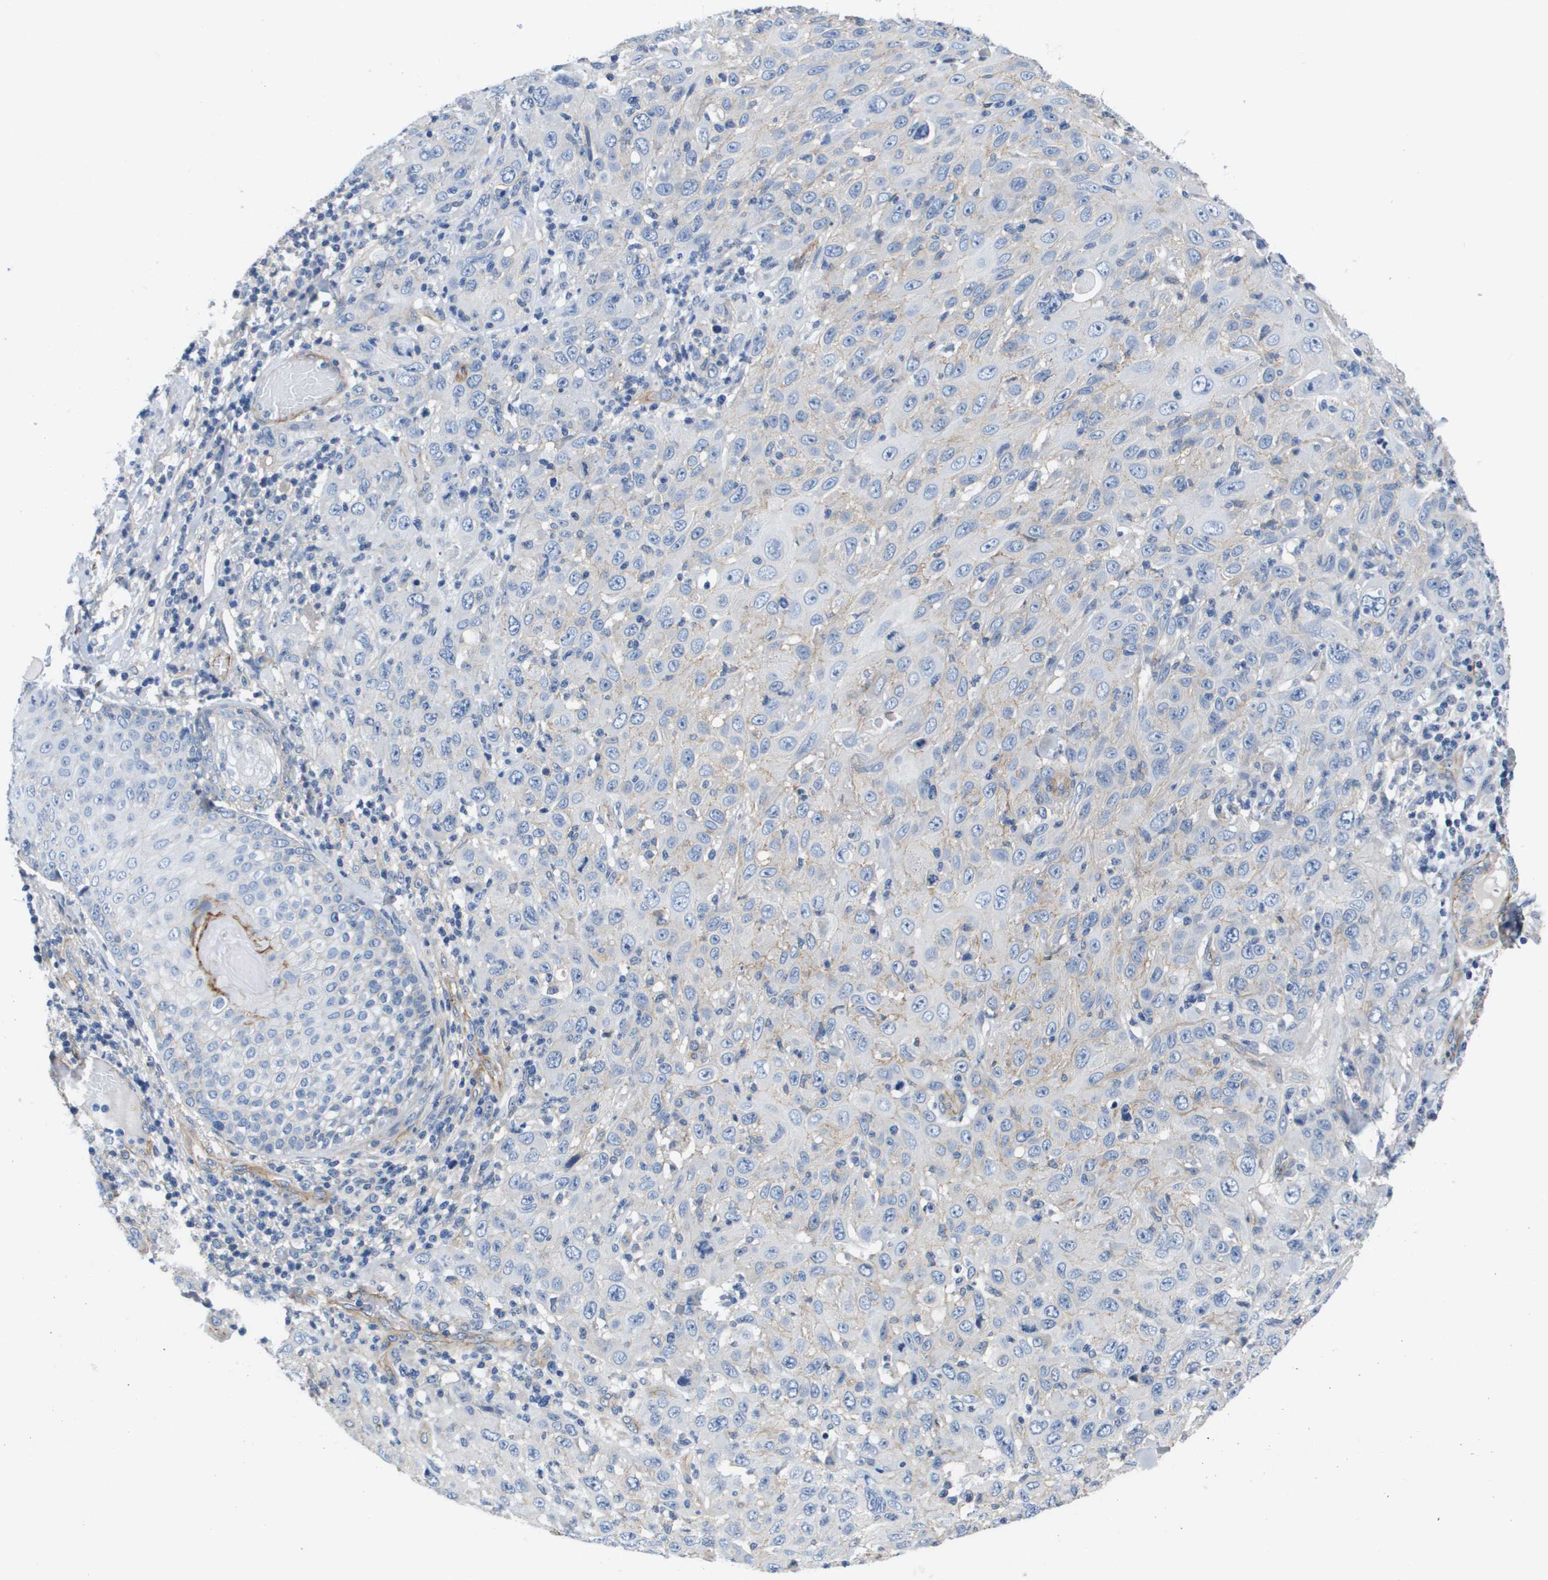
{"staining": {"intensity": "negative", "quantity": "none", "location": "none"}, "tissue": "skin cancer", "cell_type": "Tumor cells", "image_type": "cancer", "snomed": [{"axis": "morphology", "description": "Squamous cell carcinoma, NOS"}, {"axis": "topography", "description": "Skin"}], "caption": "Immunohistochemistry of skin cancer (squamous cell carcinoma) shows no expression in tumor cells. (DAB immunohistochemistry (IHC) visualized using brightfield microscopy, high magnification).", "gene": "LPP", "patient": {"sex": "female", "age": 88}}